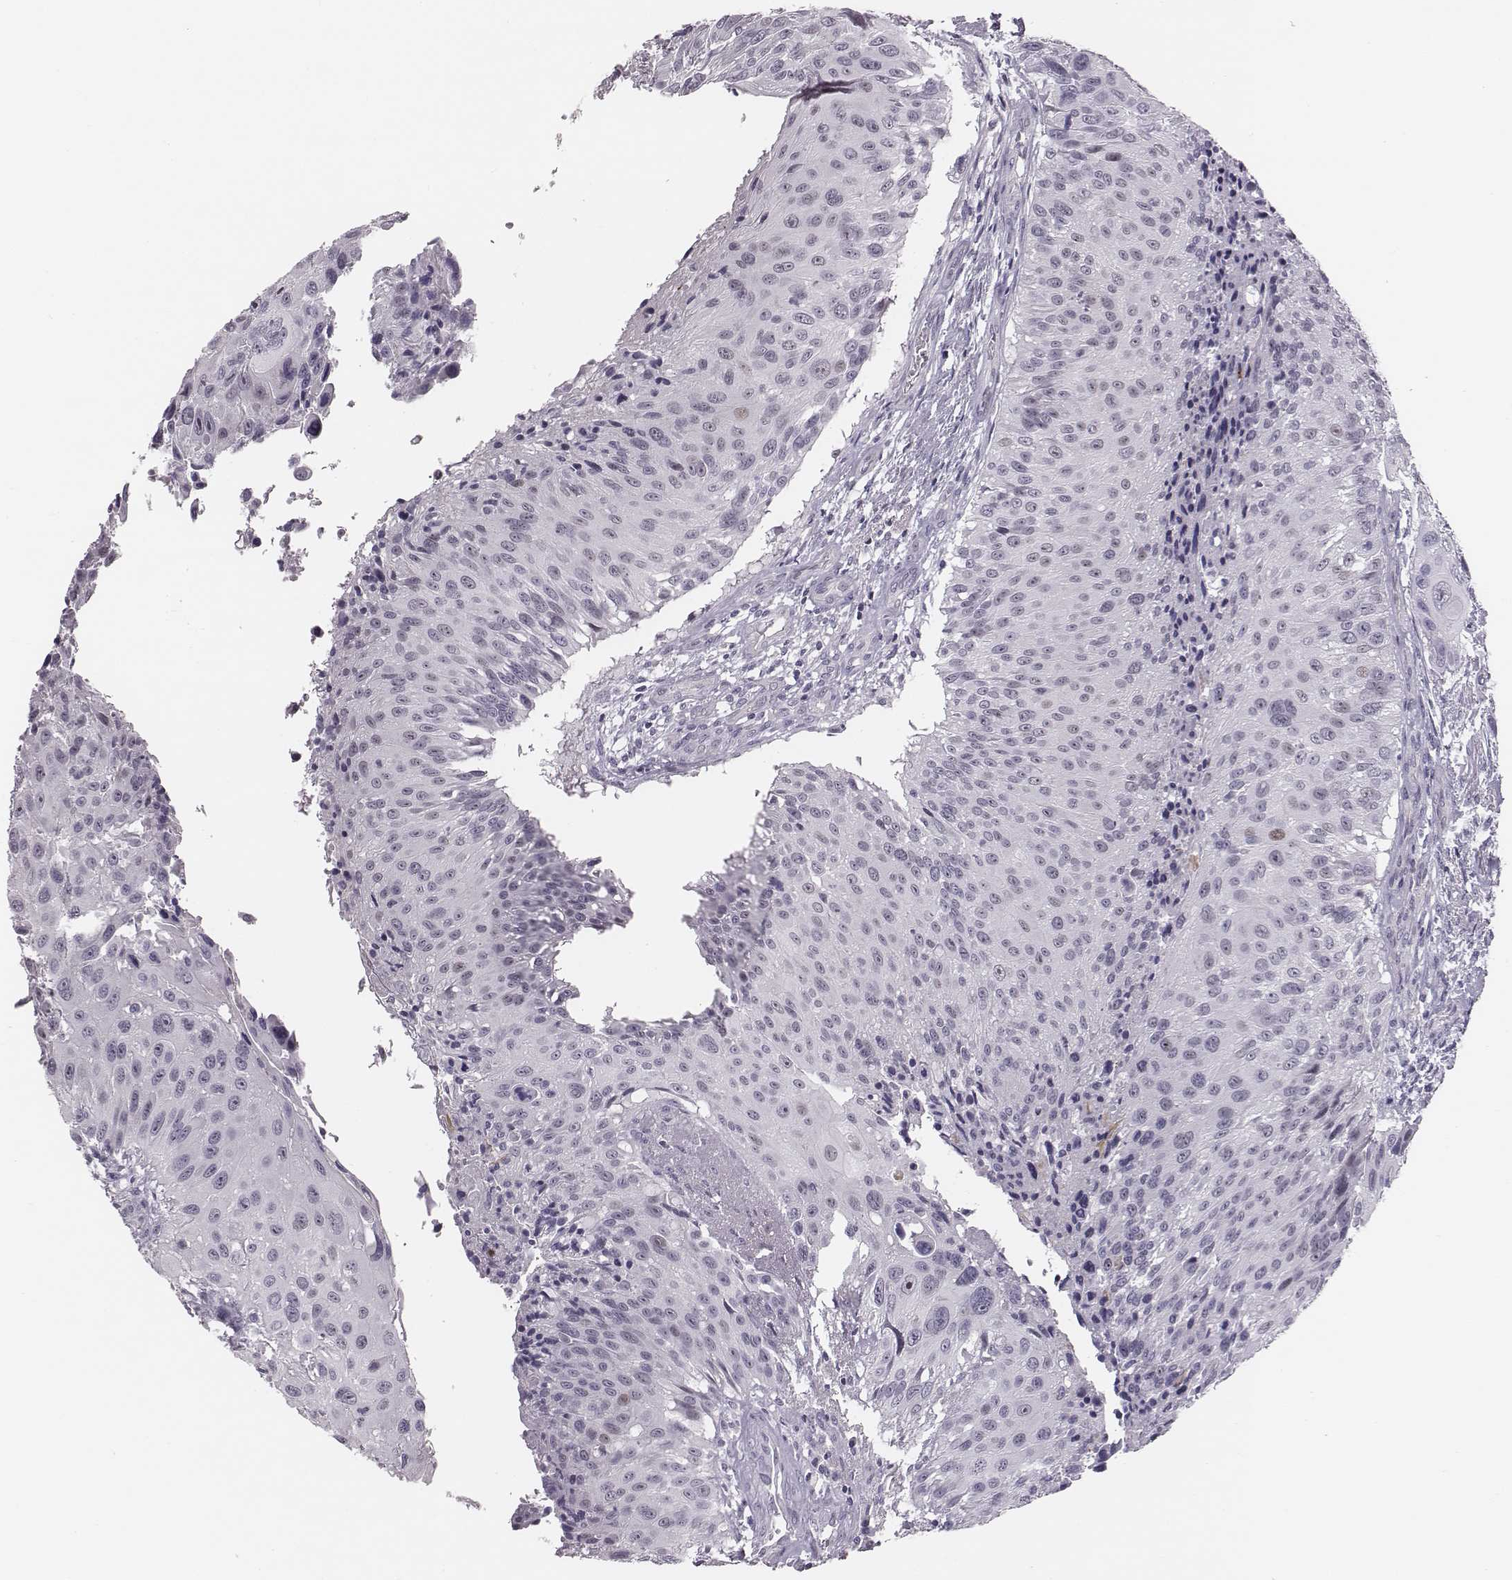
{"staining": {"intensity": "negative", "quantity": "none", "location": "none"}, "tissue": "urothelial cancer", "cell_type": "Tumor cells", "image_type": "cancer", "snomed": [{"axis": "morphology", "description": "Urothelial carcinoma, NOS"}, {"axis": "topography", "description": "Urinary bladder"}], "caption": "This is an immunohistochemistry (IHC) micrograph of human transitional cell carcinoma. There is no expression in tumor cells.", "gene": "CACNG4", "patient": {"sex": "male", "age": 55}}